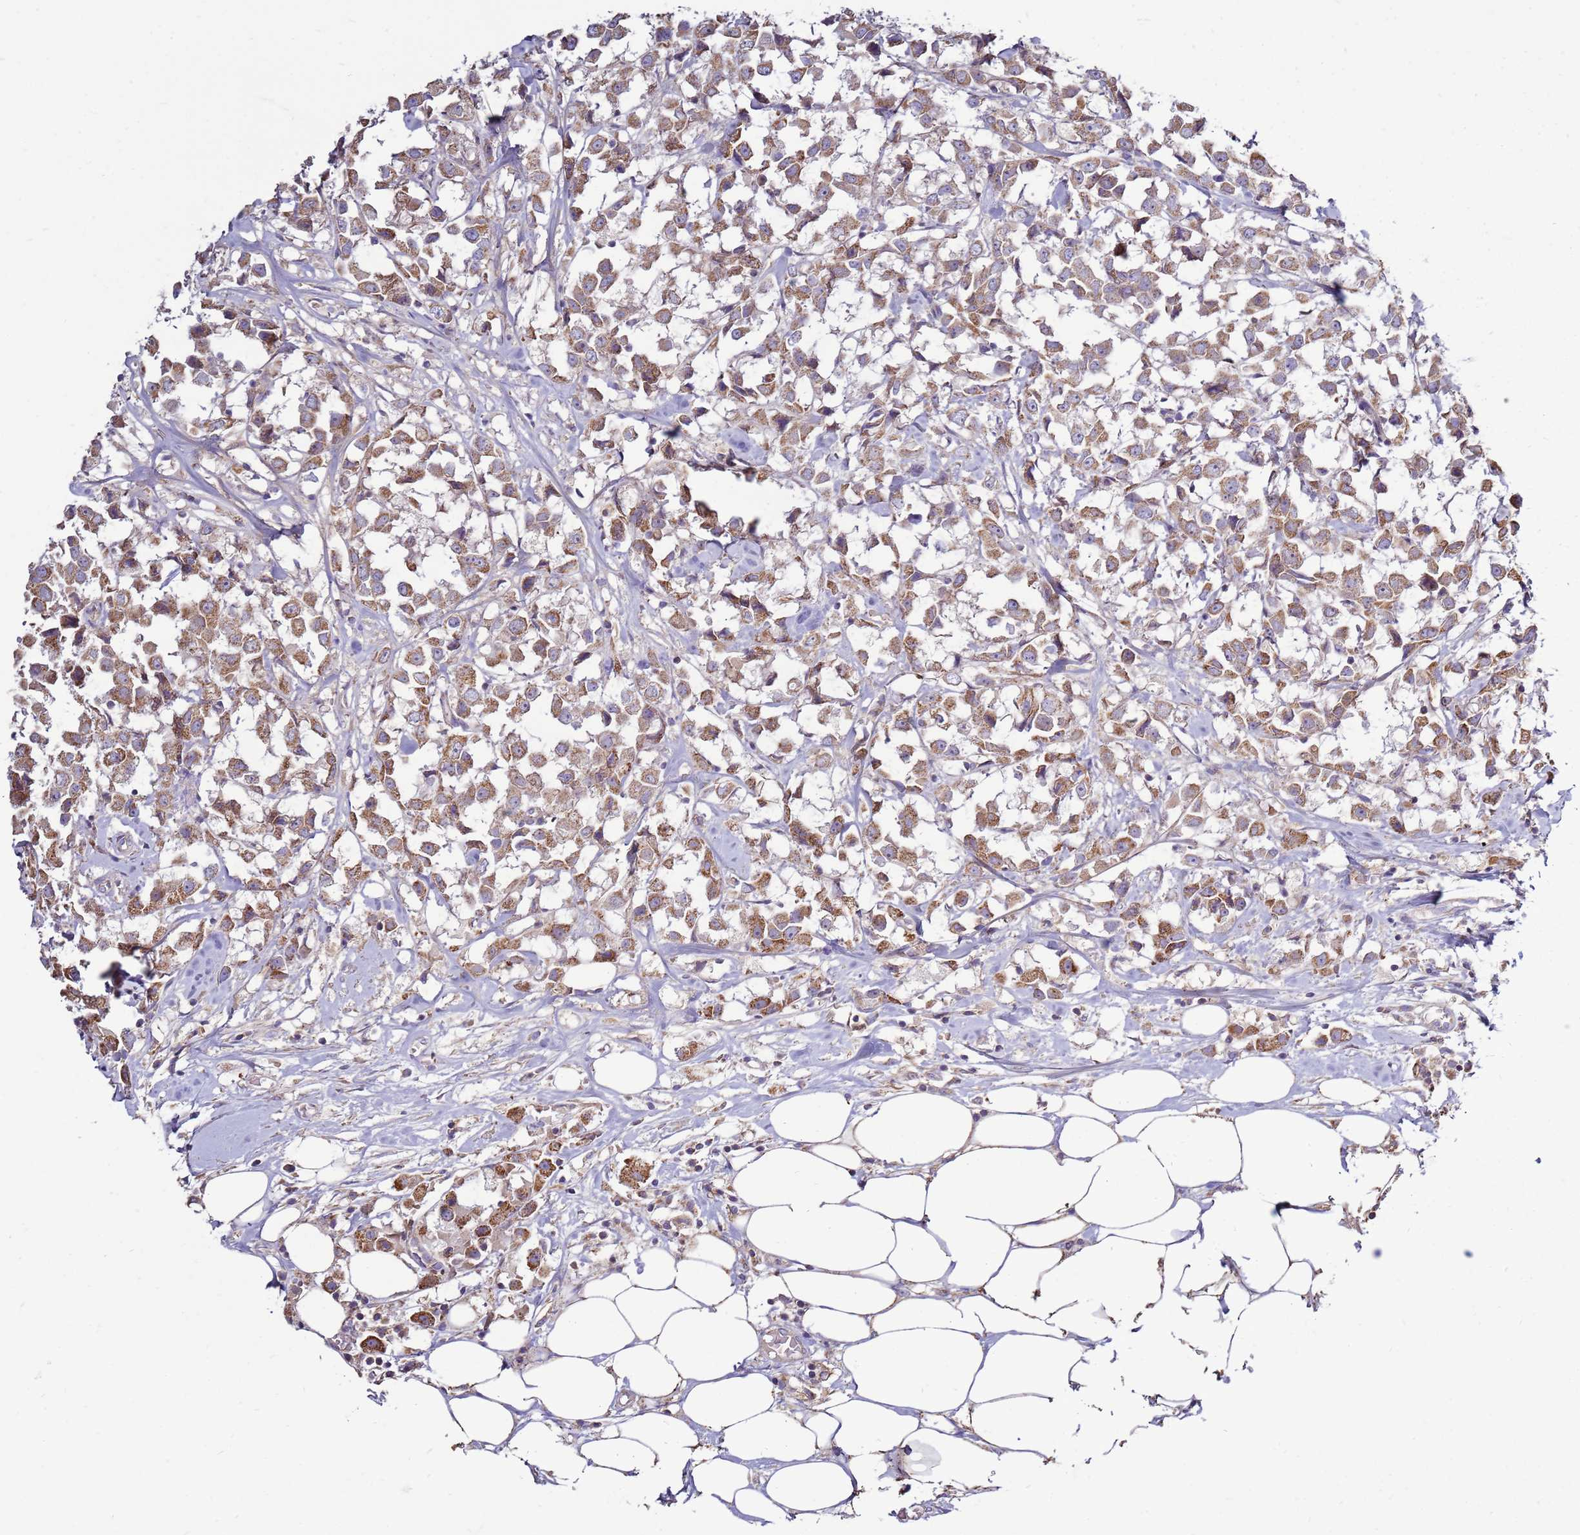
{"staining": {"intensity": "moderate", "quantity": ">75%", "location": "cytoplasmic/membranous"}, "tissue": "breast cancer", "cell_type": "Tumor cells", "image_type": "cancer", "snomed": [{"axis": "morphology", "description": "Duct carcinoma"}, {"axis": "topography", "description": "Breast"}], "caption": "Breast cancer stained with a brown dye demonstrates moderate cytoplasmic/membranous positive positivity in approximately >75% of tumor cells.", "gene": "TRAPPC4", "patient": {"sex": "female", "age": 61}}